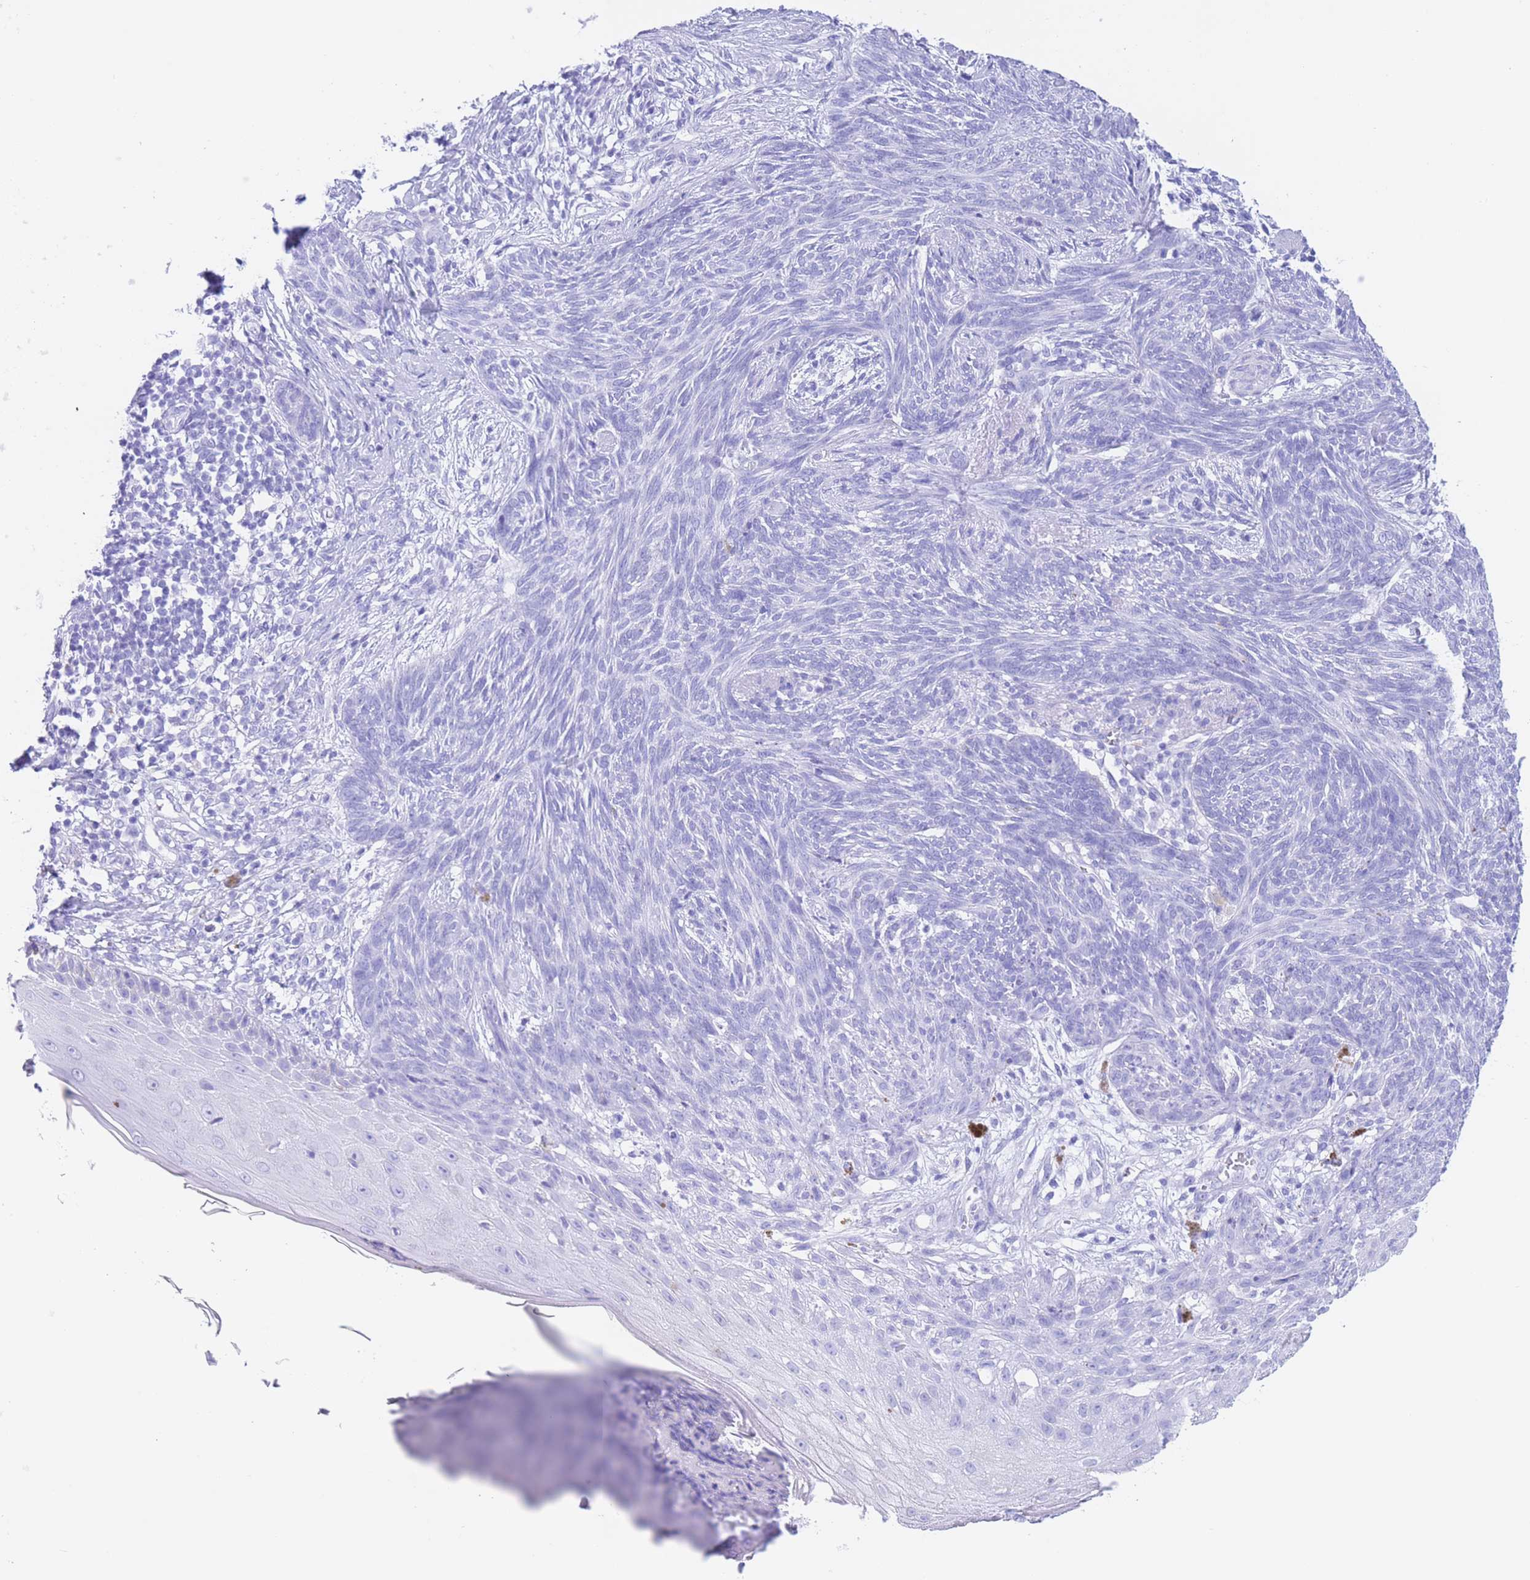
{"staining": {"intensity": "negative", "quantity": "none", "location": "none"}, "tissue": "skin cancer", "cell_type": "Tumor cells", "image_type": "cancer", "snomed": [{"axis": "morphology", "description": "Basal cell carcinoma"}, {"axis": "topography", "description": "Skin"}], "caption": "Immunohistochemical staining of skin cancer displays no significant staining in tumor cells.", "gene": "SLCO1B3", "patient": {"sex": "male", "age": 73}}